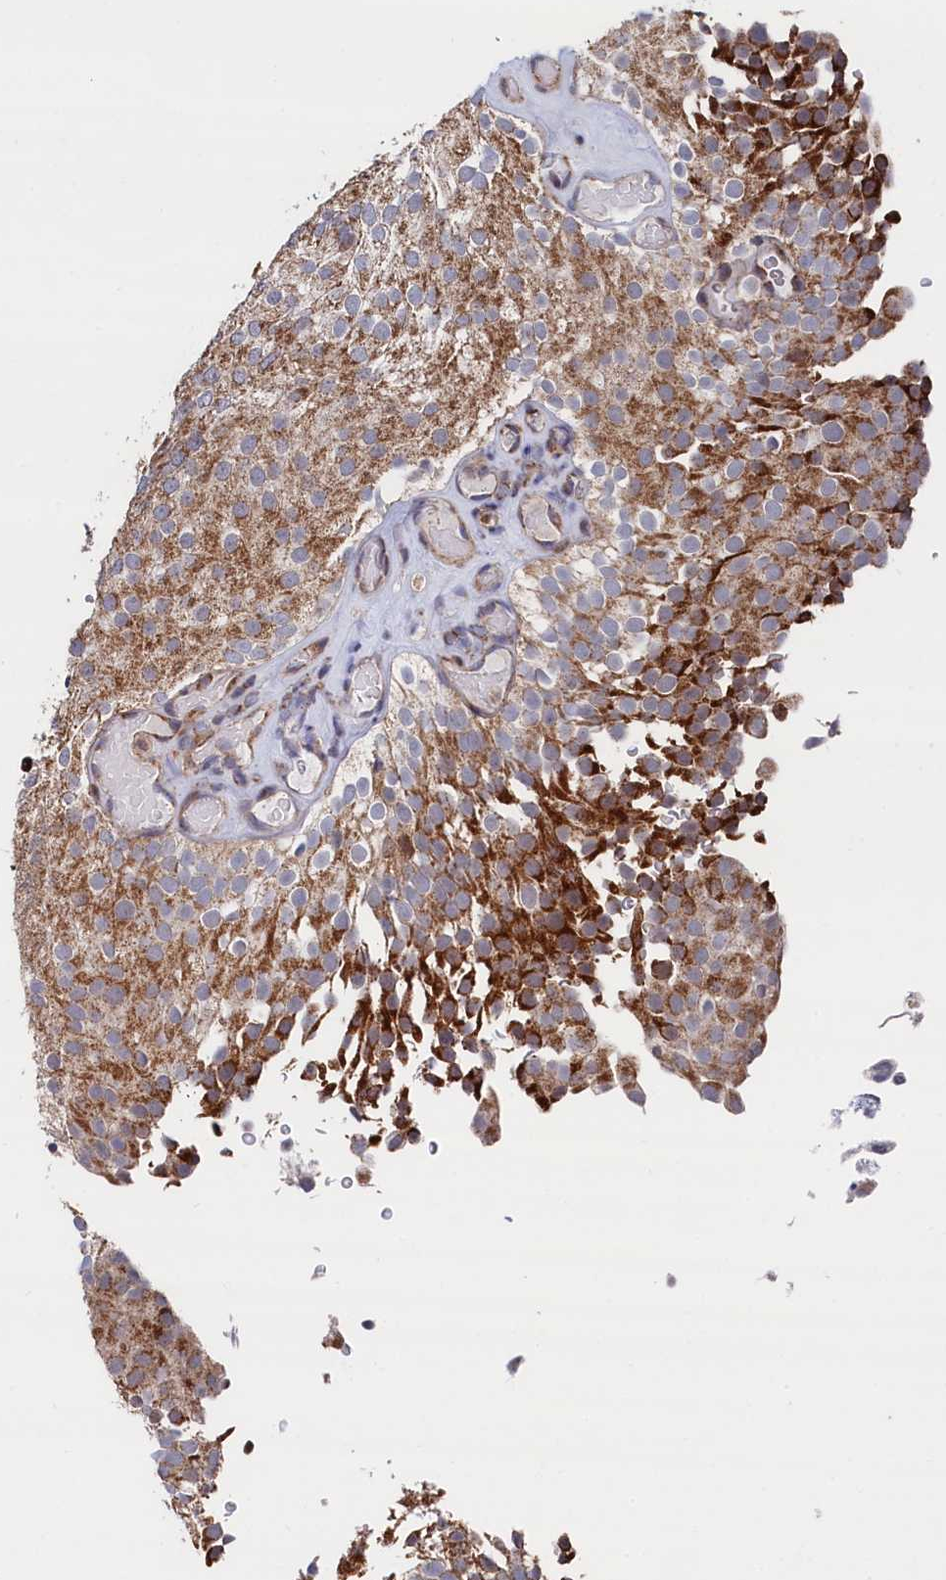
{"staining": {"intensity": "moderate", "quantity": ">75%", "location": "cytoplasmic/membranous"}, "tissue": "urothelial cancer", "cell_type": "Tumor cells", "image_type": "cancer", "snomed": [{"axis": "morphology", "description": "Urothelial carcinoma, Low grade"}, {"axis": "topography", "description": "Urinary bladder"}], "caption": "Tumor cells exhibit medium levels of moderate cytoplasmic/membranous positivity in about >75% of cells in human urothelial carcinoma (low-grade).", "gene": "CHCHD1", "patient": {"sex": "male", "age": 78}}